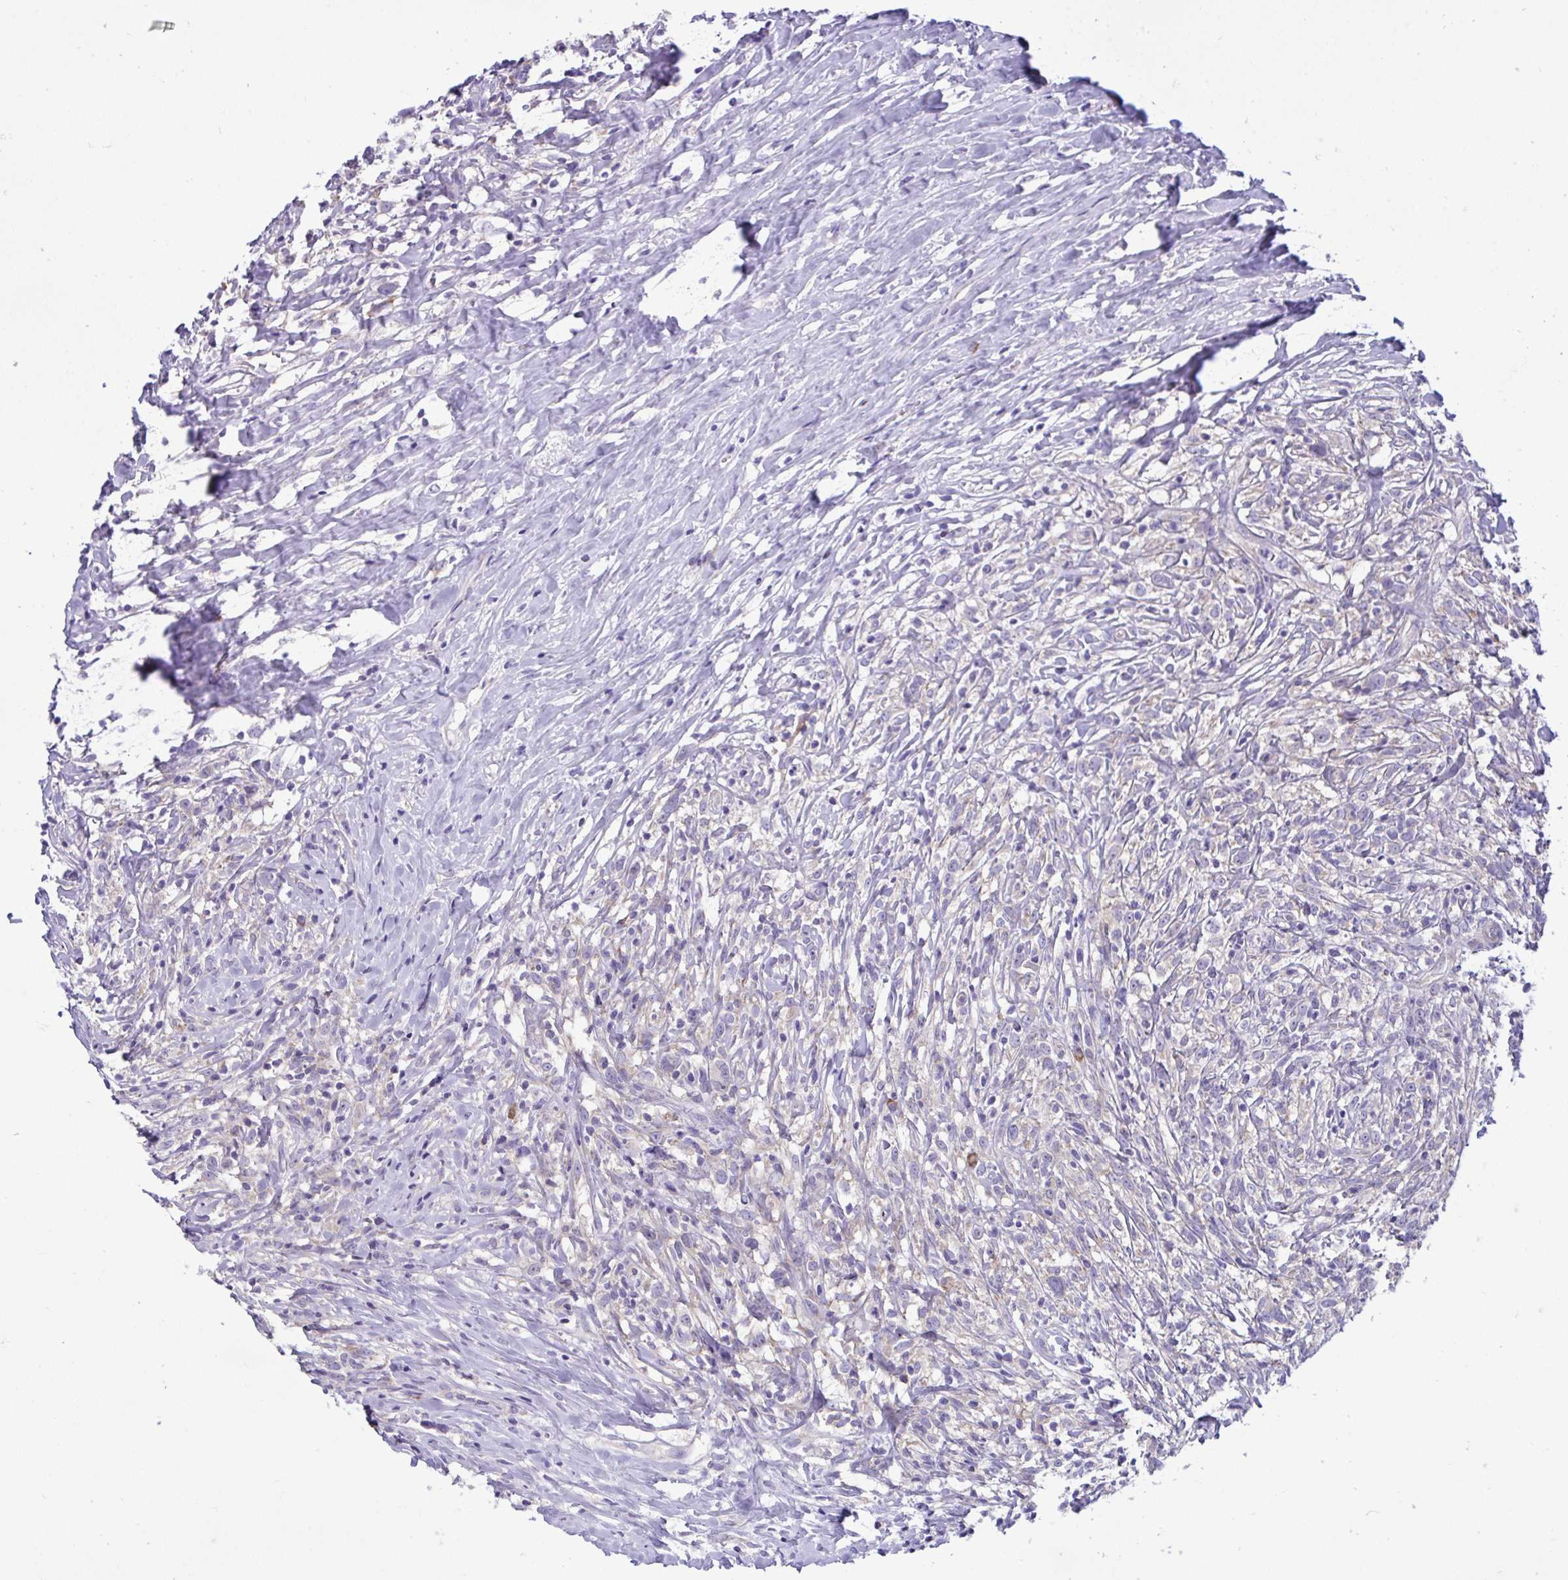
{"staining": {"intensity": "negative", "quantity": "none", "location": "none"}, "tissue": "lymphoma", "cell_type": "Tumor cells", "image_type": "cancer", "snomed": [{"axis": "morphology", "description": "Hodgkin's disease, NOS"}, {"axis": "topography", "description": "No Tissue"}], "caption": "The photomicrograph demonstrates no staining of tumor cells in Hodgkin's disease.", "gene": "RPL7", "patient": {"sex": "female", "age": 21}}